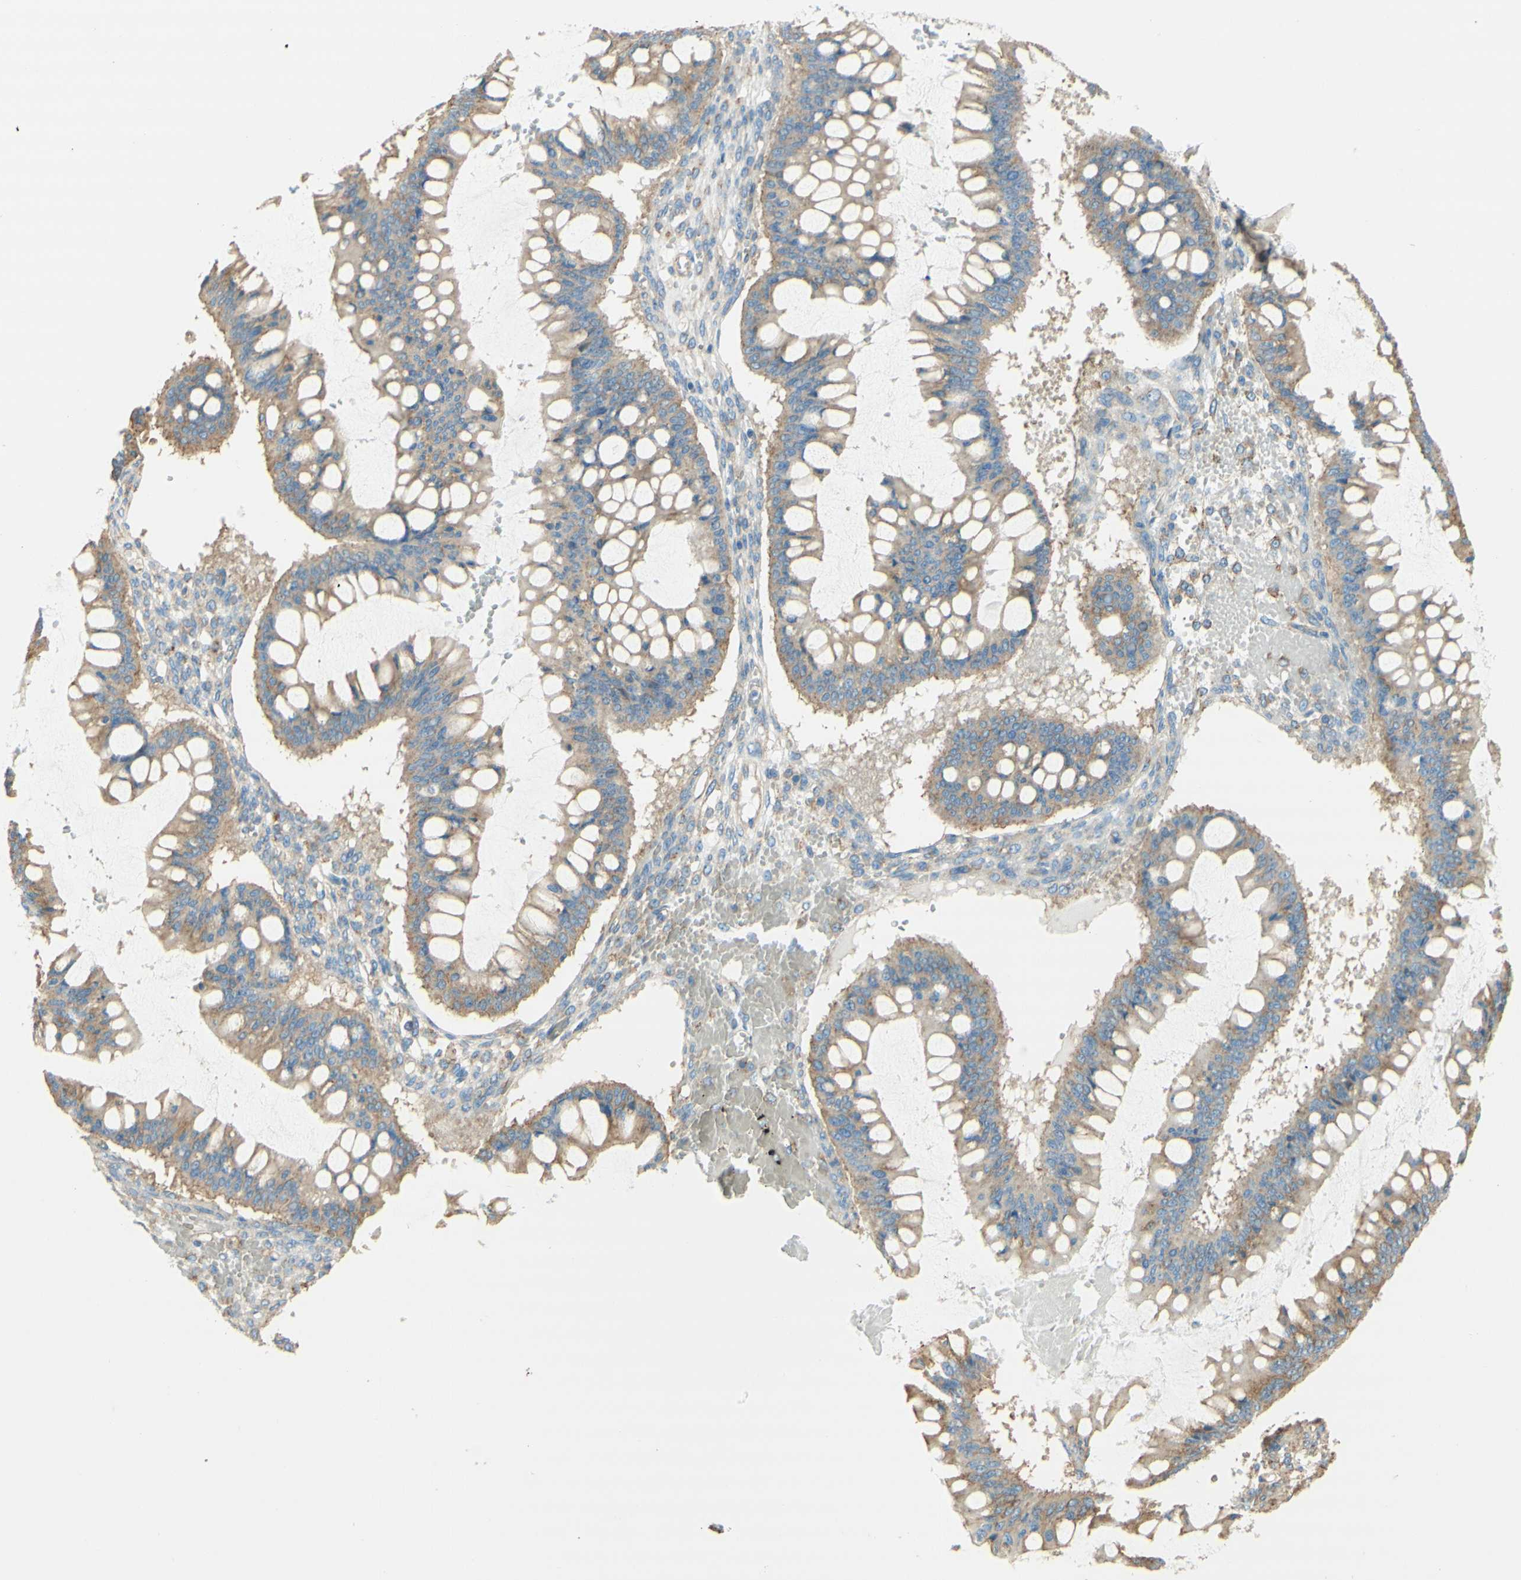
{"staining": {"intensity": "weak", "quantity": ">75%", "location": "cytoplasmic/membranous"}, "tissue": "ovarian cancer", "cell_type": "Tumor cells", "image_type": "cancer", "snomed": [{"axis": "morphology", "description": "Cystadenocarcinoma, mucinous, NOS"}, {"axis": "topography", "description": "Ovary"}], "caption": "Ovarian mucinous cystadenocarcinoma stained for a protein (brown) shows weak cytoplasmic/membranous positive expression in approximately >75% of tumor cells.", "gene": "CLTC", "patient": {"sex": "female", "age": 73}}